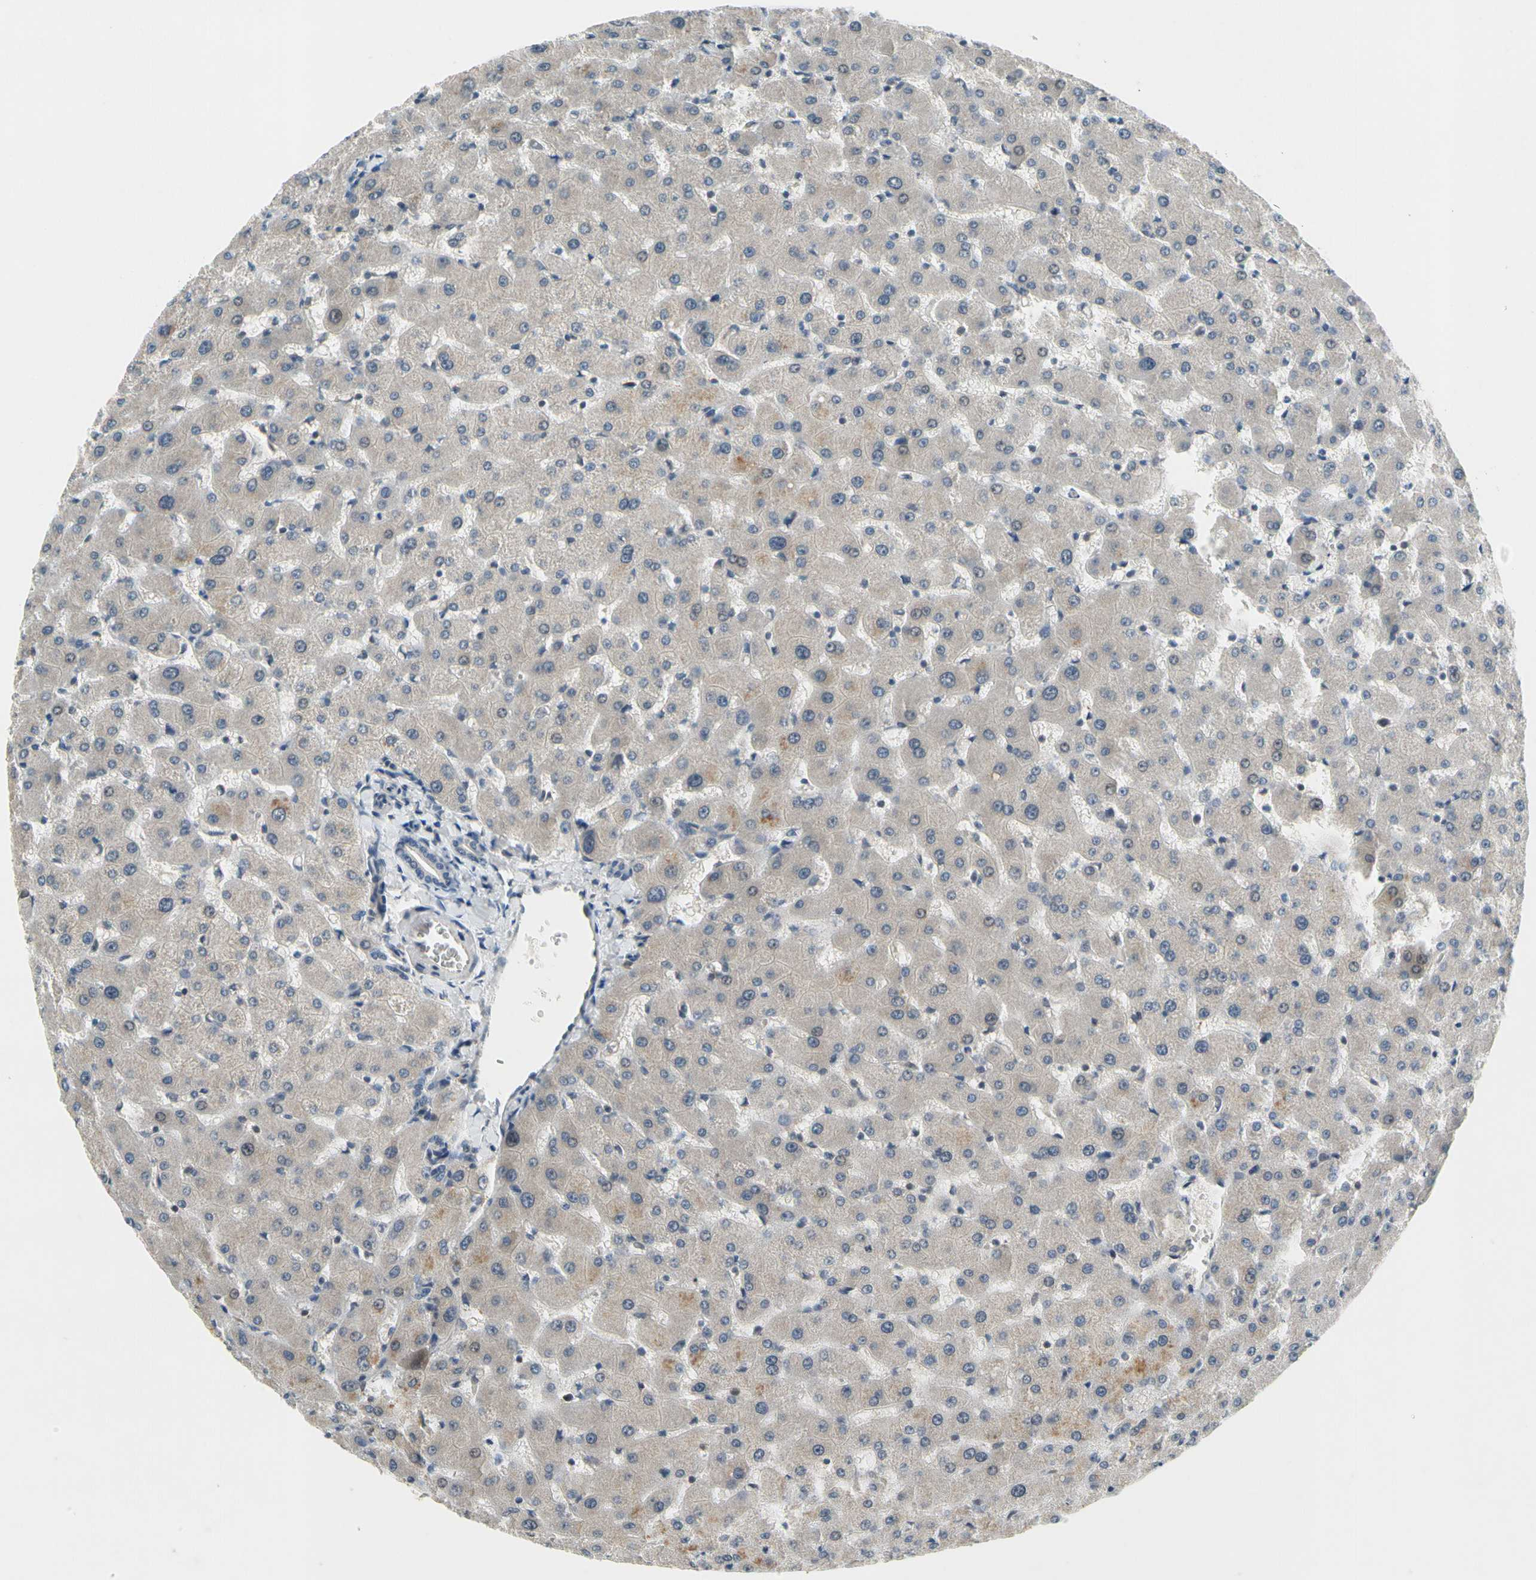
{"staining": {"intensity": "negative", "quantity": "none", "location": "none"}, "tissue": "liver", "cell_type": "Cholangiocytes", "image_type": "normal", "snomed": [{"axis": "morphology", "description": "Normal tissue, NOS"}, {"axis": "topography", "description": "Liver"}], "caption": "The IHC histopathology image has no significant staining in cholangiocytes of liver. (DAB (3,3'-diaminobenzidine) immunohistochemistry with hematoxylin counter stain).", "gene": "PIP5K1B", "patient": {"sex": "female", "age": 63}}